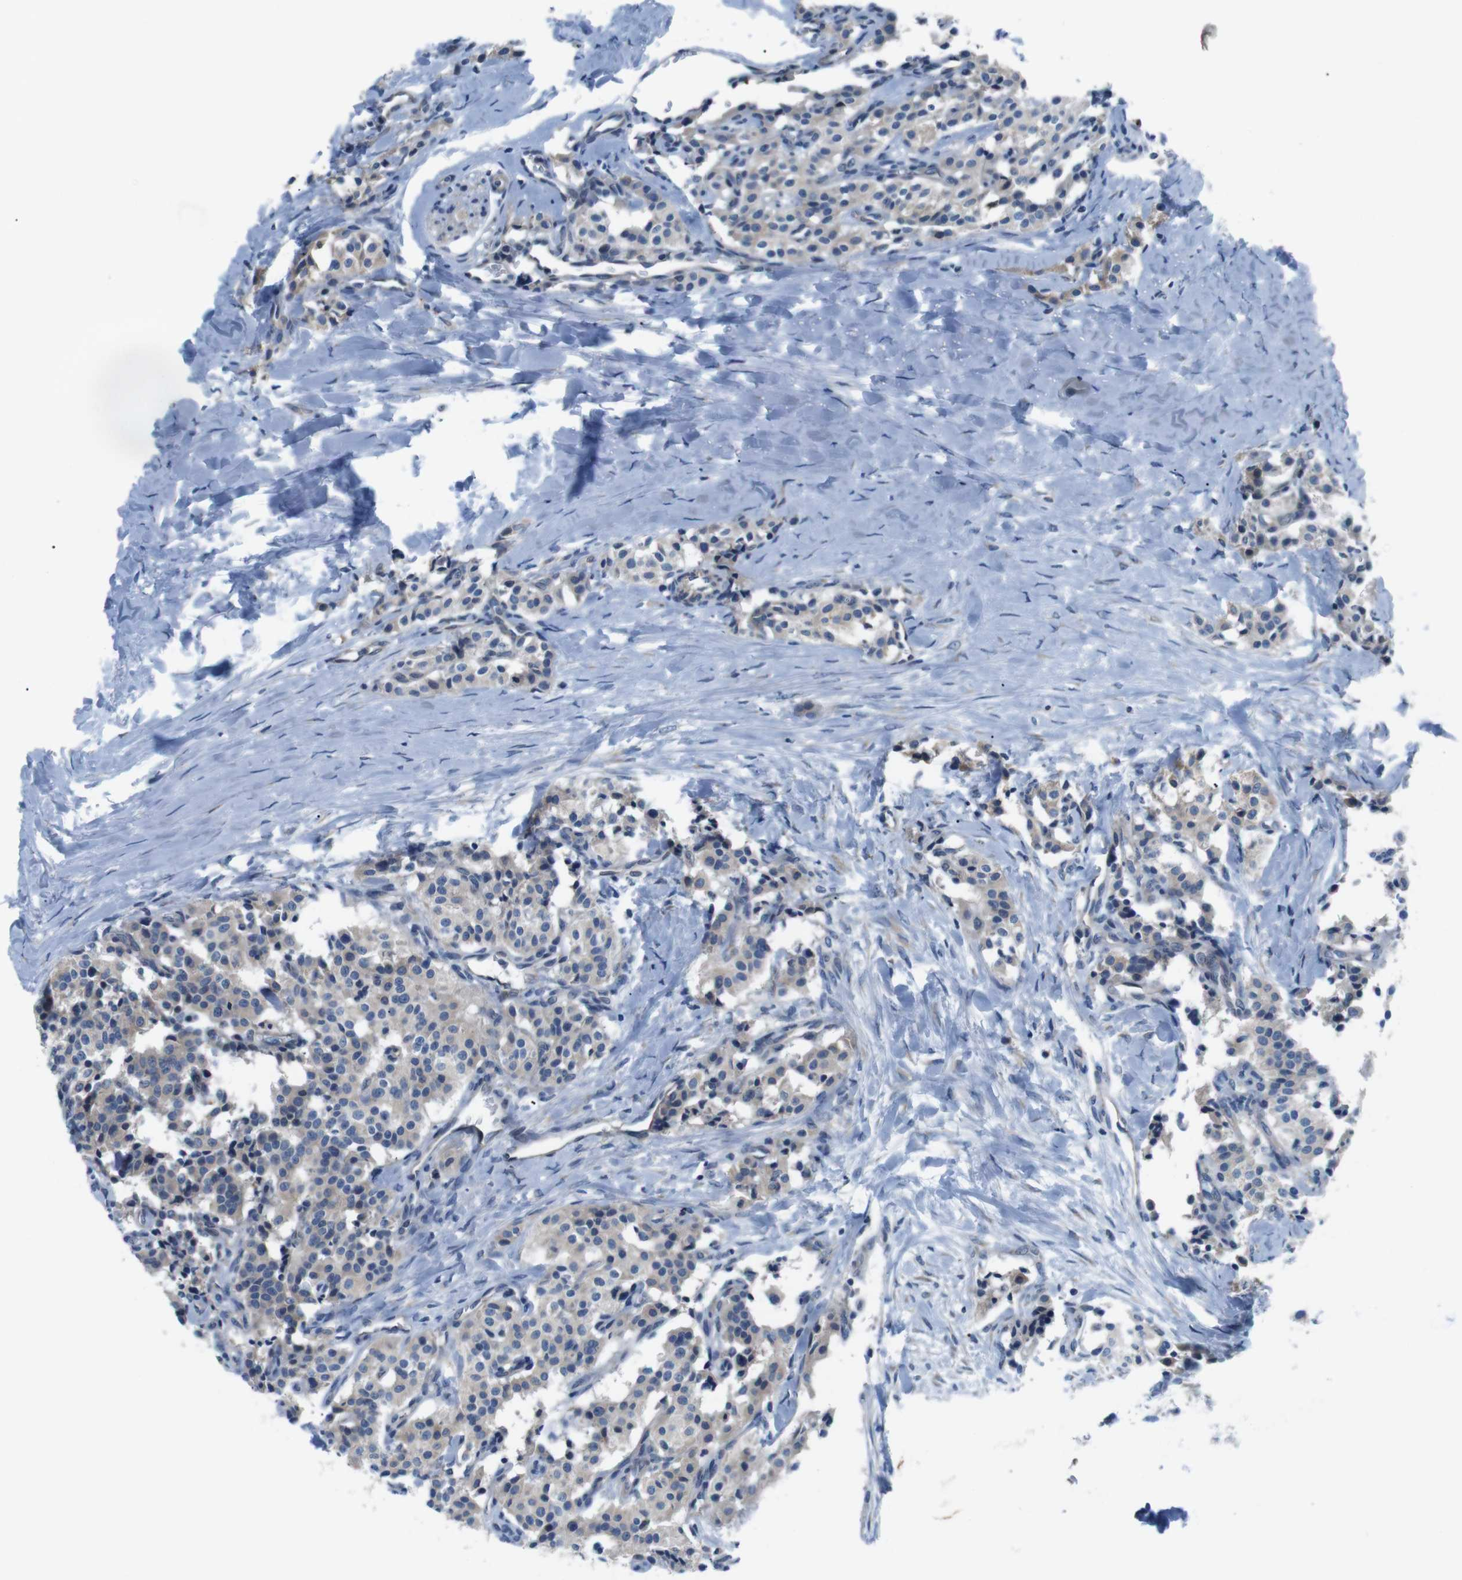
{"staining": {"intensity": "weak", "quantity": "25%-75%", "location": "cytoplasmic/membranous"}, "tissue": "carcinoid", "cell_type": "Tumor cells", "image_type": "cancer", "snomed": [{"axis": "morphology", "description": "Carcinoid, malignant, NOS"}, {"axis": "topography", "description": "Lung"}], "caption": "This photomicrograph exhibits malignant carcinoid stained with immunohistochemistry (IHC) to label a protein in brown. The cytoplasmic/membranous of tumor cells show weak positivity for the protein. Nuclei are counter-stained blue.", "gene": "JAK1", "patient": {"sex": "male", "age": 30}}